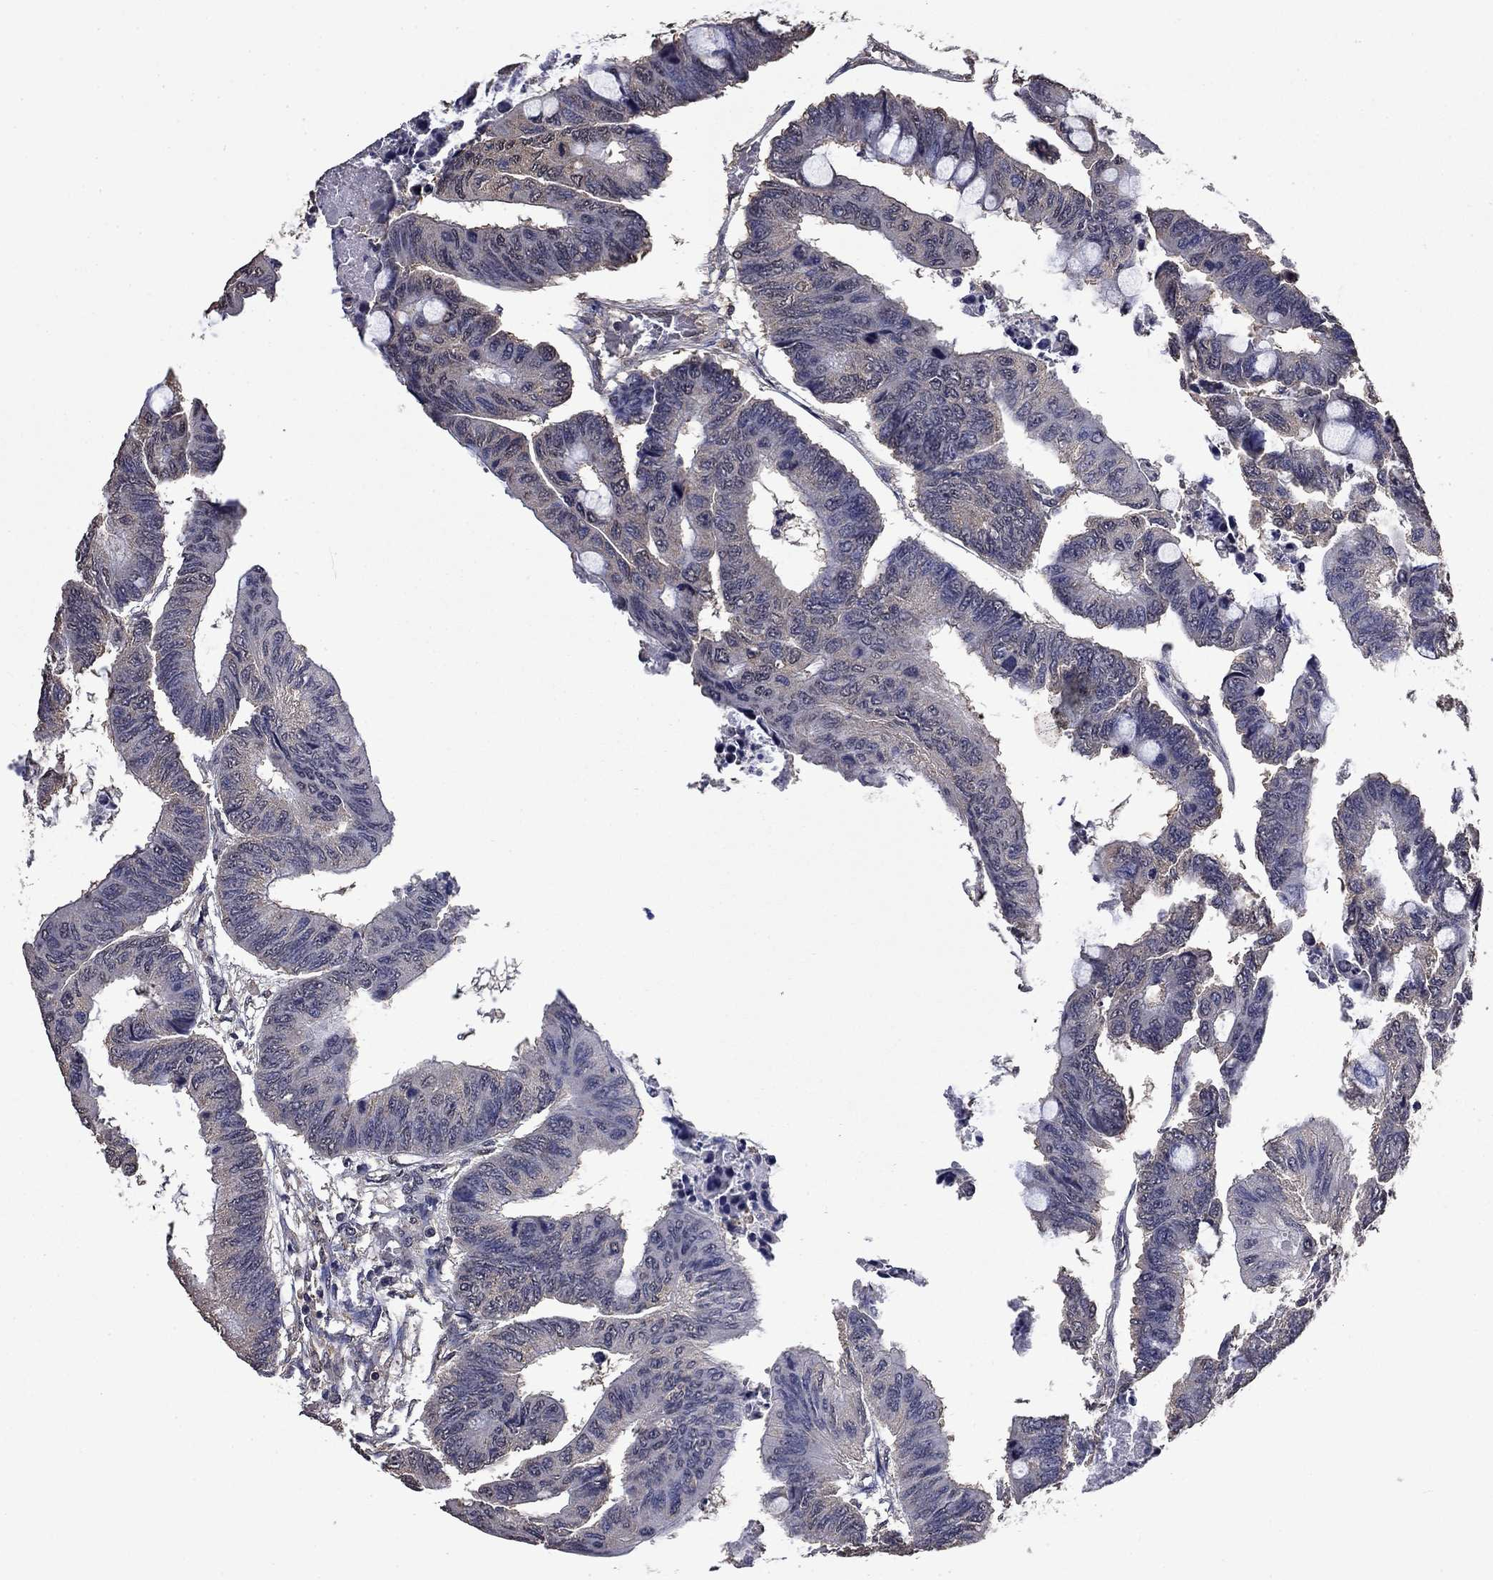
{"staining": {"intensity": "negative", "quantity": "none", "location": "none"}, "tissue": "colorectal cancer", "cell_type": "Tumor cells", "image_type": "cancer", "snomed": [{"axis": "morphology", "description": "Normal tissue, NOS"}, {"axis": "morphology", "description": "Adenocarcinoma, NOS"}, {"axis": "topography", "description": "Rectum"}, {"axis": "topography", "description": "Peripheral nerve tissue"}], "caption": "An image of human adenocarcinoma (colorectal) is negative for staining in tumor cells.", "gene": "MFAP3L", "patient": {"sex": "male", "age": 92}}